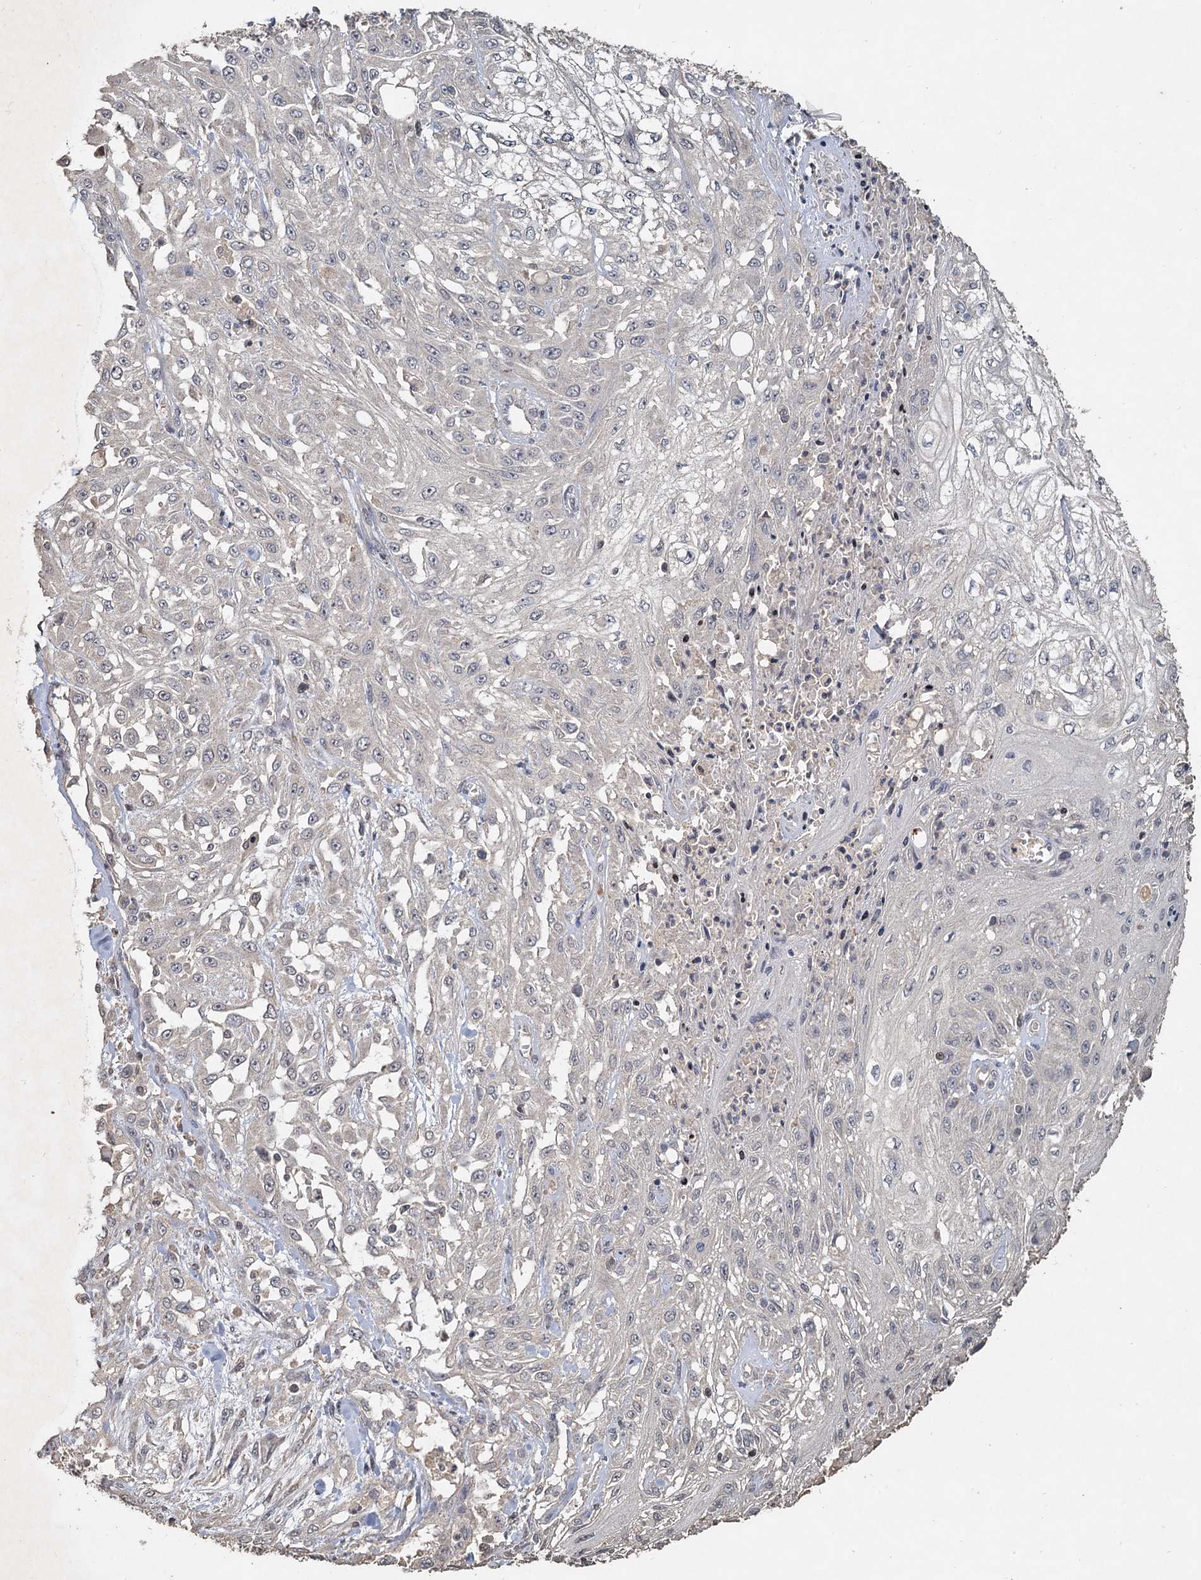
{"staining": {"intensity": "negative", "quantity": "none", "location": "none"}, "tissue": "skin cancer", "cell_type": "Tumor cells", "image_type": "cancer", "snomed": [{"axis": "morphology", "description": "Squamous cell carcinoma, NOS"}, {"axis": "morphology", "description": "Squamous cell carcinoma, metastatic, NOS"}, {"axis": "topography", "description": "Skin"}, {"axis": "topography", "description": "Lymph node"}], "caption": "The immunohistochemistry histopathology image has no significant positivity in tumor cells of skin cancer (metastatic squamous cell carcinoma) tissue.", "gene": "CCDC61", "patient": {"sex": "male", "age": 75}}